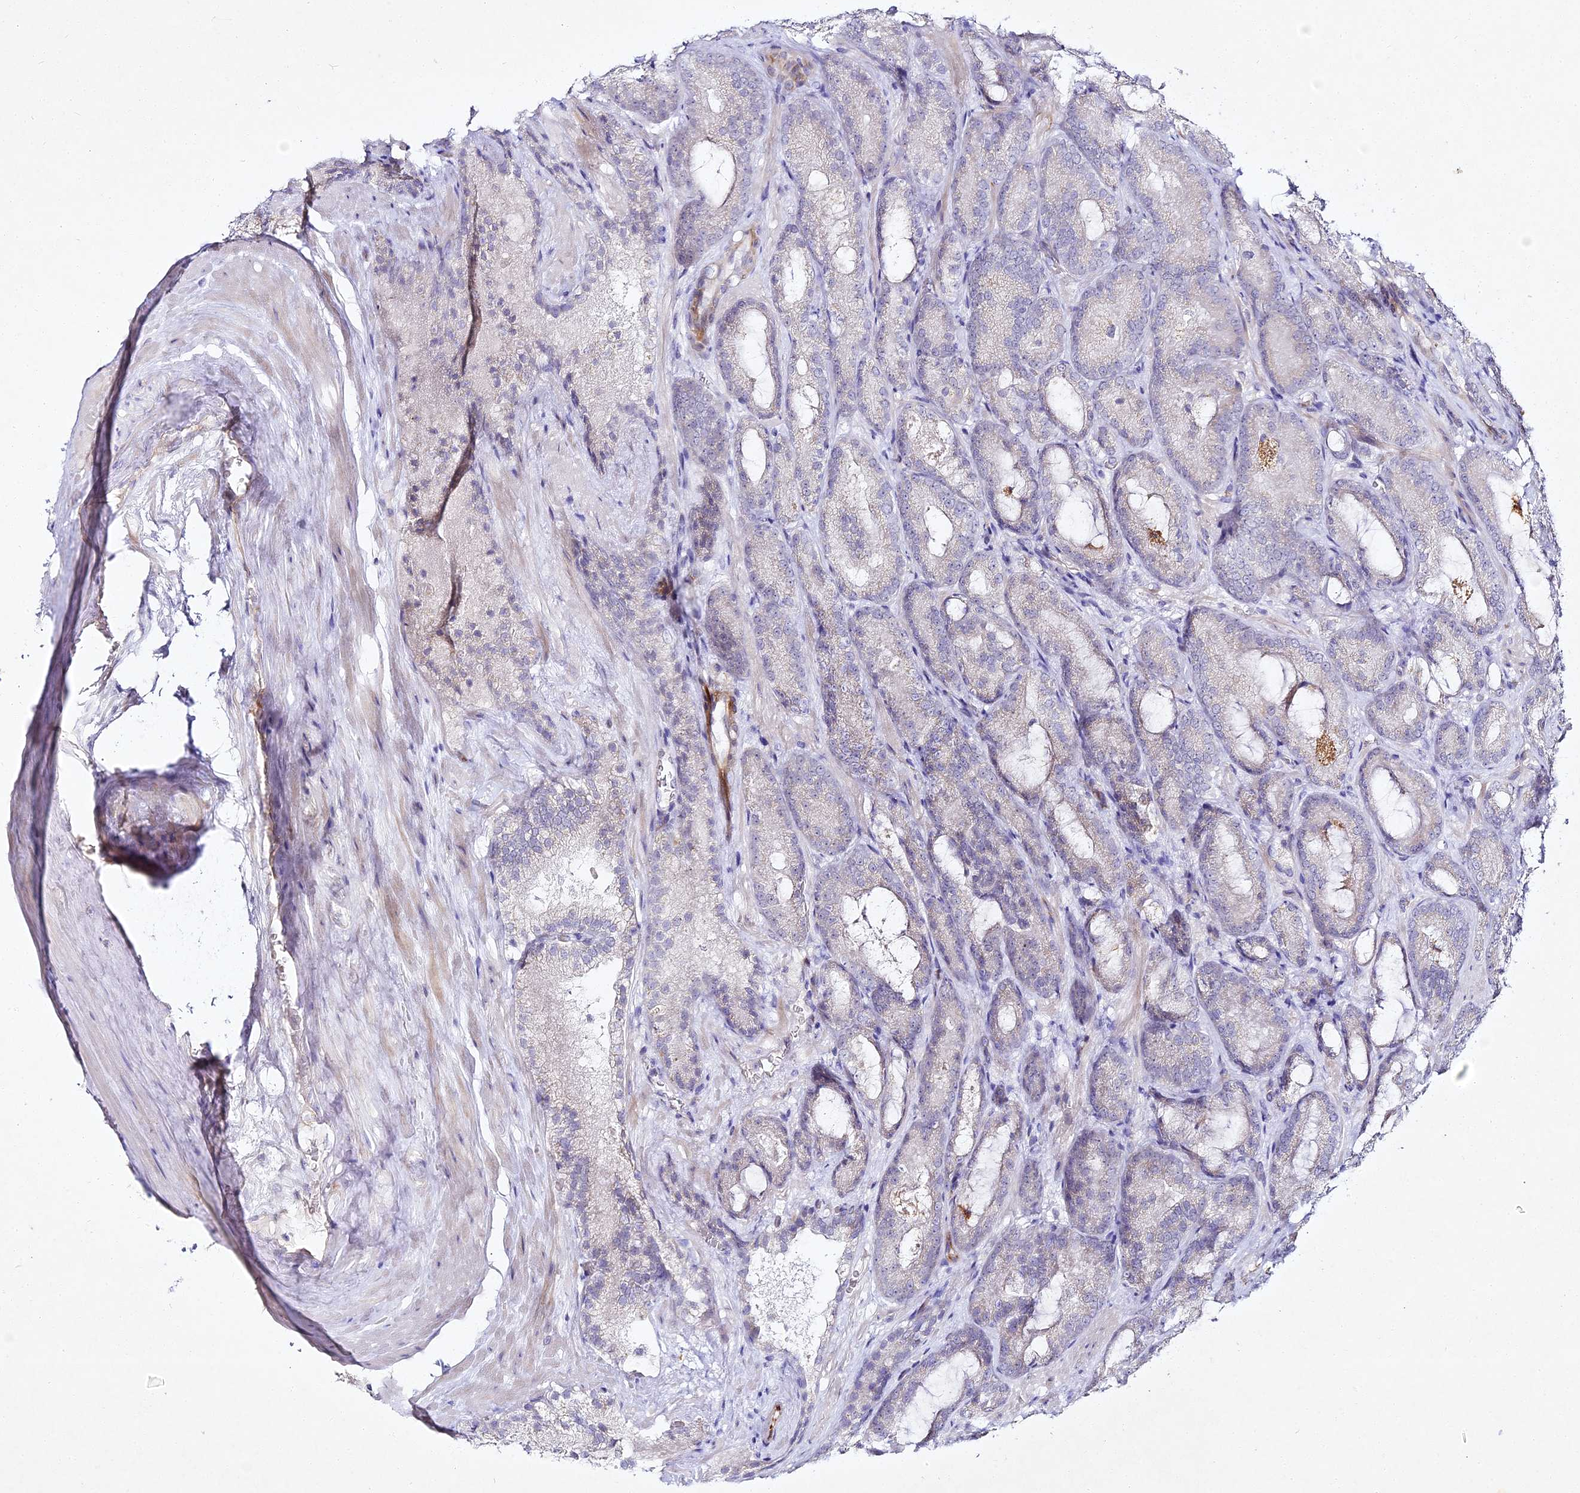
{"staining": {"intensity": "negative", "quantity": "none", "location": "none"}, "tissue": "prostate cancer", "cell_type": "Tumor cells", "image_type": "cancer", "snomed": [{"axis": "morphology", "description": "Adenocarcinoma, Low grade"}, {"axis": "topography", "description": "Prostate"}], "caption": "Immunohistochemical staining of prostate cancer (low-grade adenocarcinoma) displays no significant staining in tumor cells.", "gene": "ALPG", "patient": {"sex": "male", "age": 74}}